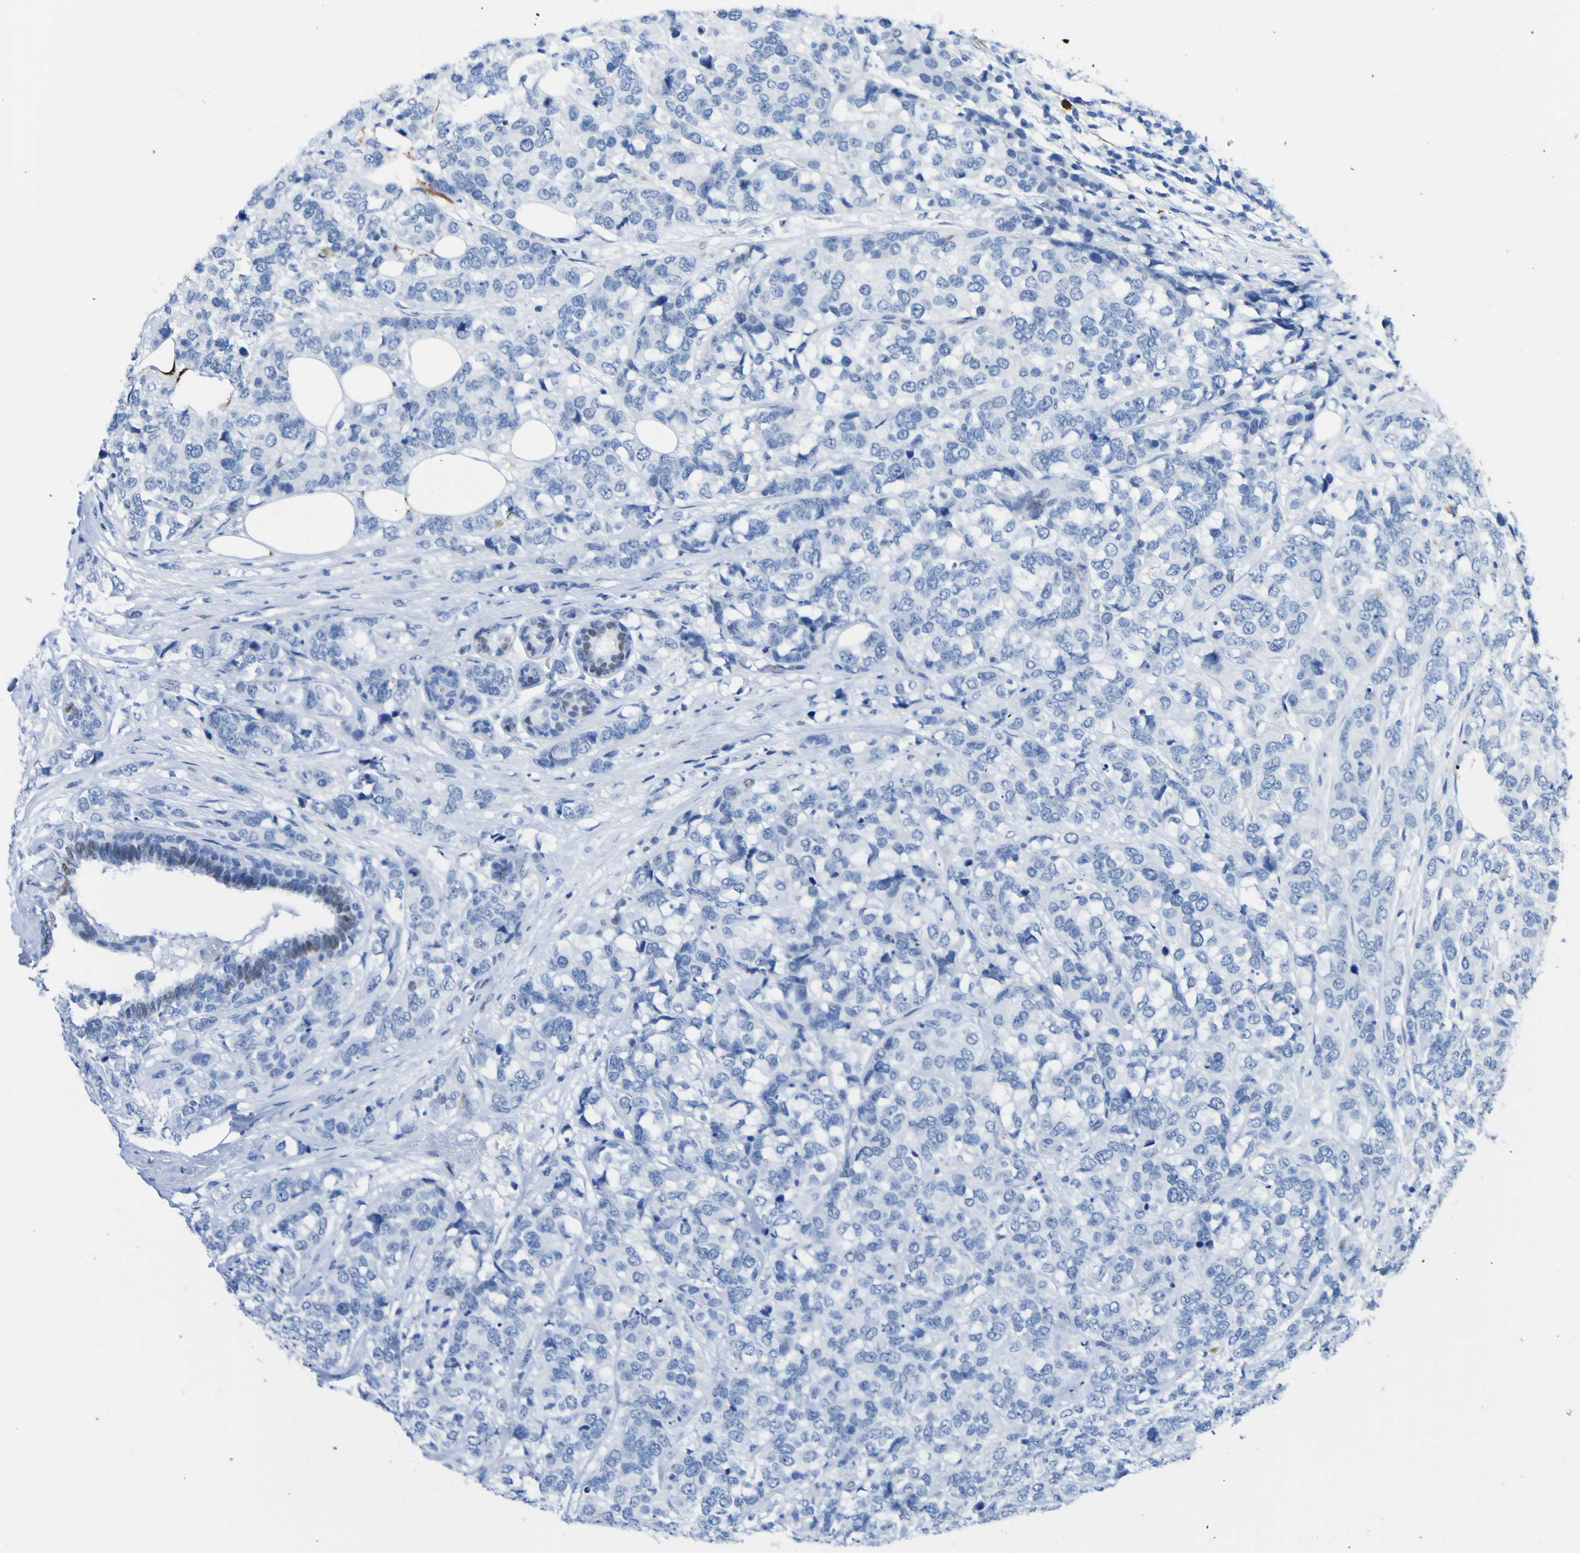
{"staining": {"intensity": "negative", "quantity": "none", "location": "none"}, "tissue": "breast cancer", "cell_type": "Tumor cells", "image_type": "cancer", "snomed": [{"axis": "morphology", "description": "Lobular carcinoma"}, {"axis": "topography", "description": "Breast"}], "caption": "Immunohistochemistry micrograph of neoplastic tissue: human breast lobular carcinoma stained with DAB (3,3'-diaminobenzidine) displays no significant protein expression in tumor cells.", "gene": "DACH1", "patient": {"sex": "female", "age": 59}}